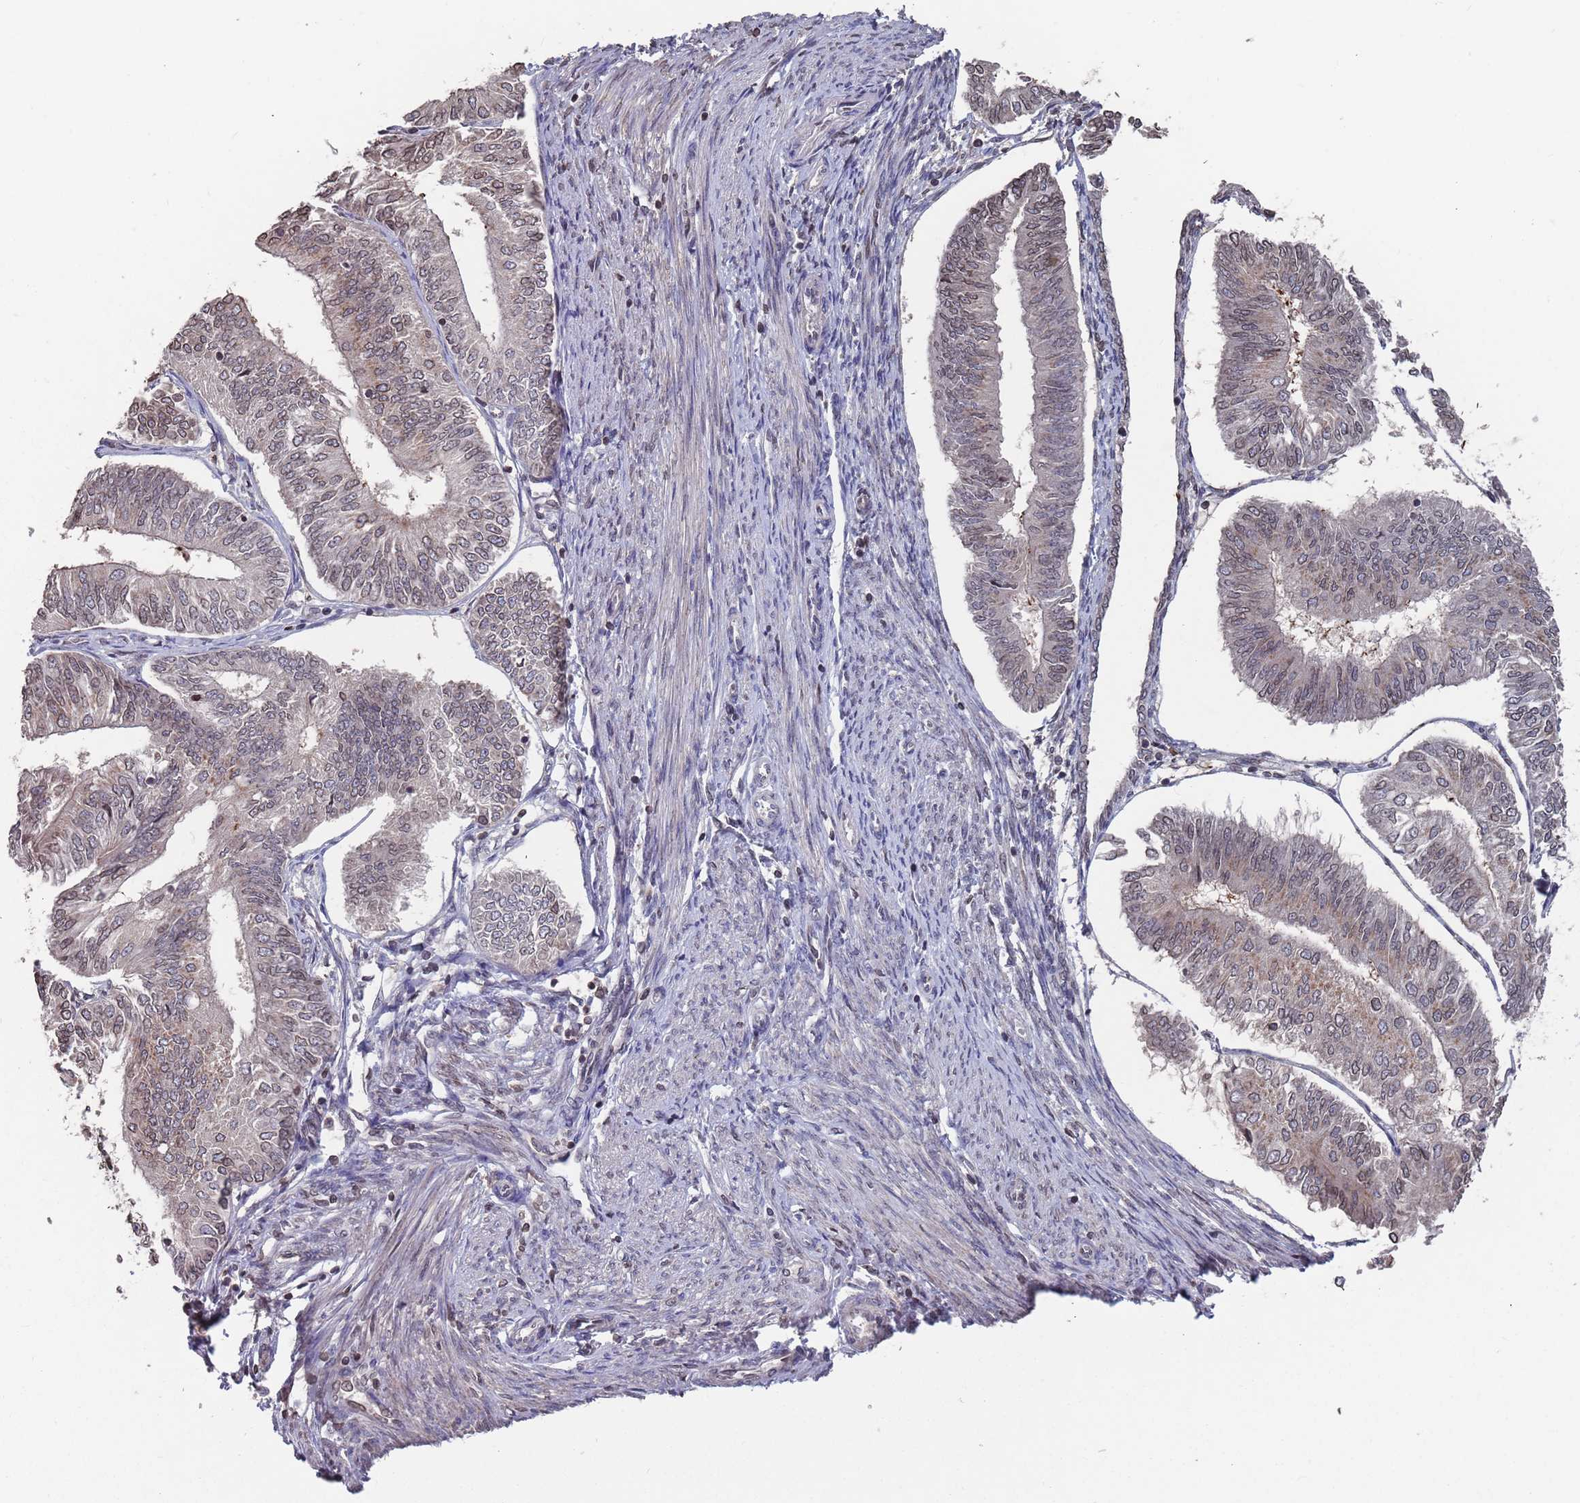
{"staining": {"intensity": "weak", "quantity": "25%-75%", "location": "cytoplasmic/membranous,nuclear"}, "tissue": "endometrial cancer", "cell_type": "Tumor cells", "image_type": "cancer", "snomed": [{"axis": "morphology", "description": "Adenocarcinoma, NOS"}, {"axis": "topography", "description": "Endometrium"}], "caption": "Immunohistochemistry of endometrial adenocarcinoma exhibits low levels of weak cytoplasmic/membranous and nuclear positivity in approximately 25%-75% of tumor cells.", "gene": "SDHAF3", "patient": {"sex": "female", "age": 58}}